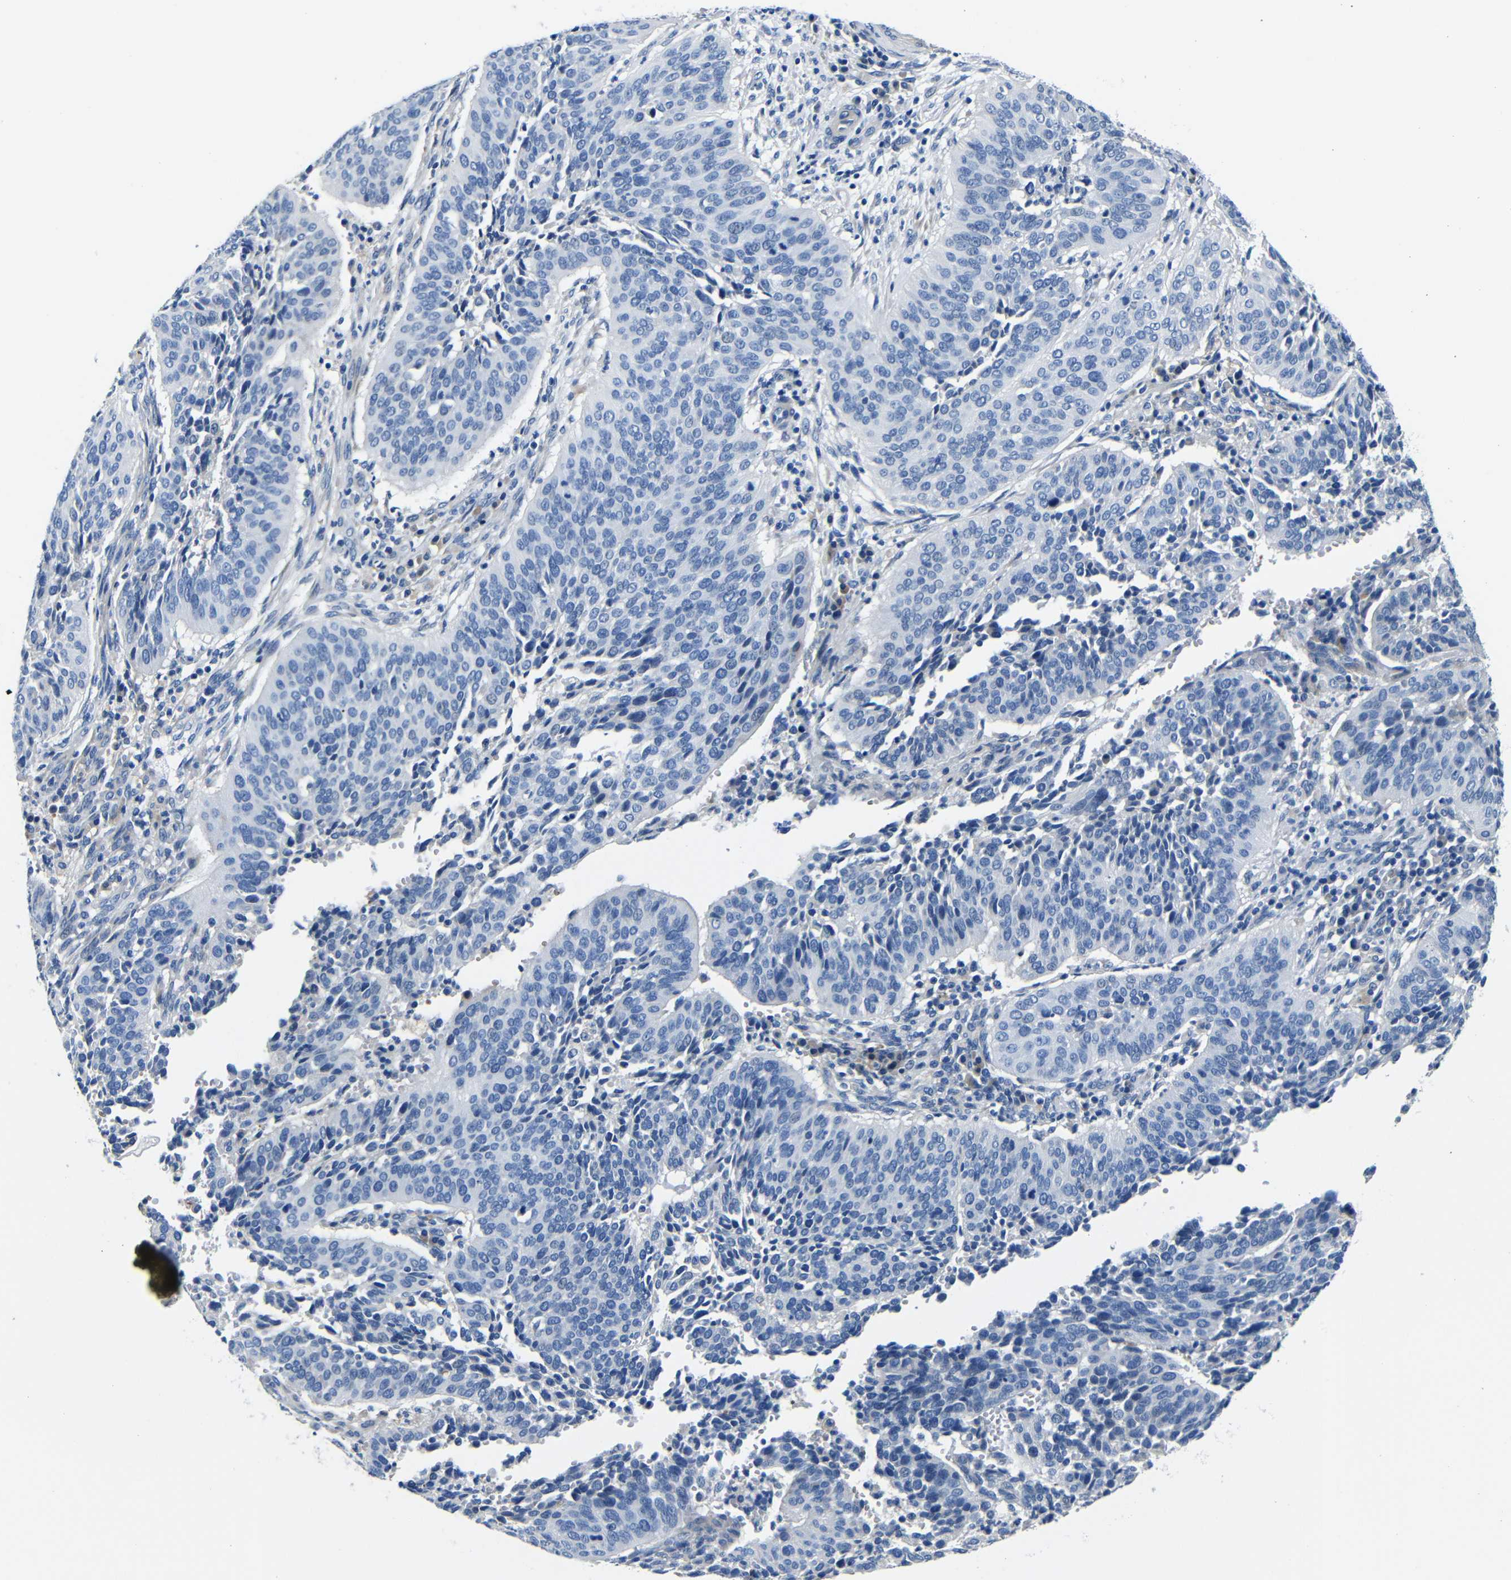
{"staining": {"intensity": "negative", "quantity": "none", "location": "none"}, "tissue": "cervical cancer", "cell_type": "Tumor cells", "image_type": "cancer", "snomed": [{"axis": "morphology", "description": "Normal tissue, NOS"}, {"axis": "morphology", "description": "Squamous cell carcinoma, NOS"}, {"axis": "topography", "description": "Cervix"}], "caption": "This is an immunohistochemistry histopathology image of human cervical squamous cell carcinoma. There is no staining in tumor cells.", "gene": "TNFAIP1", "patient": {"sex": "female", "age": 39}}